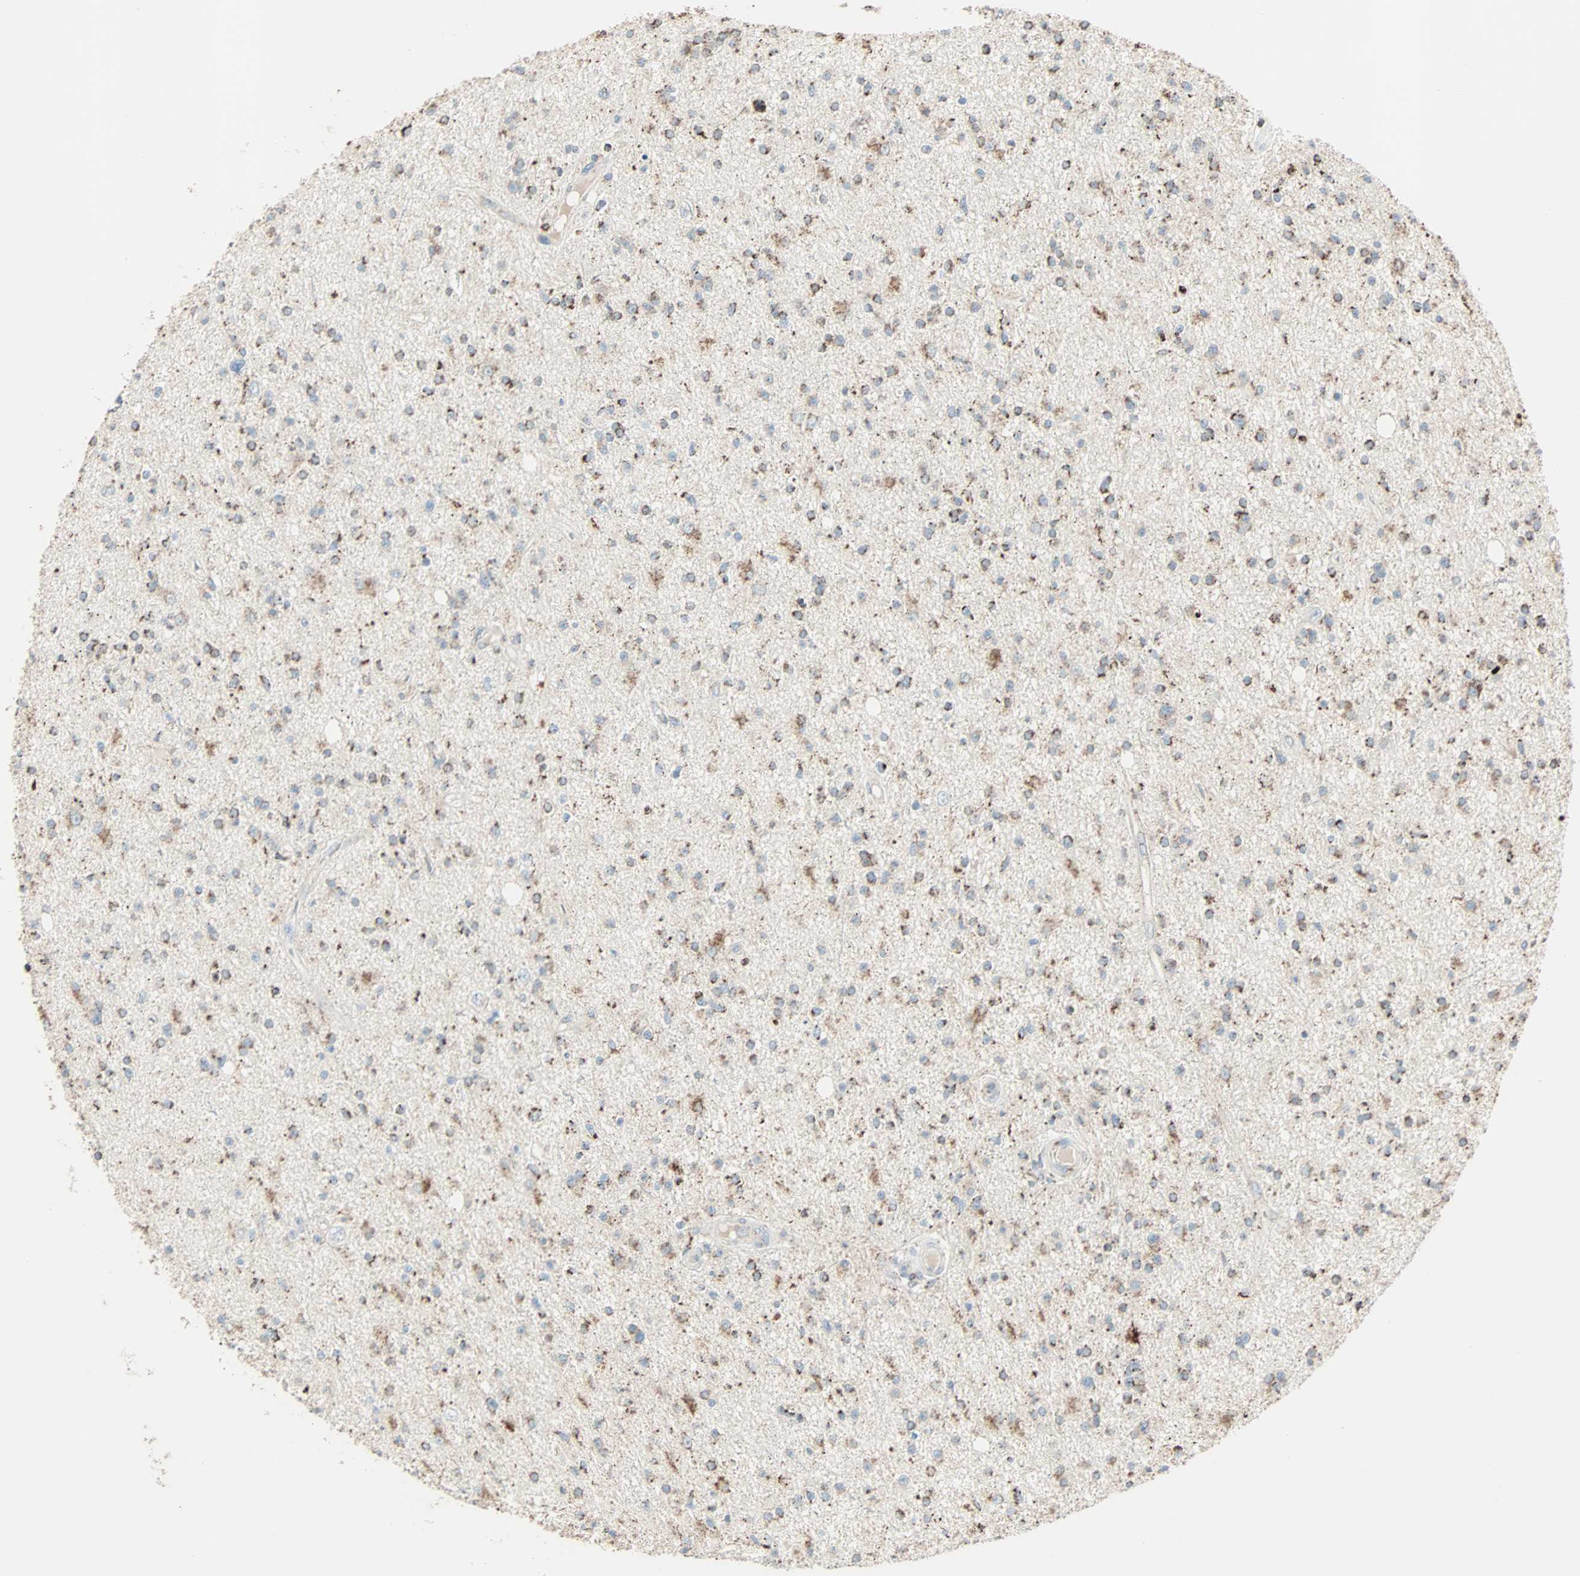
{"staining": {"intensity": "moderate", "quantity": ">75%", "location": "cytoplasmic/membranous"}, "tissue": "glioma", "cell_type": "Tumor cells", "image_type": "cancer", "snomed": [{"axis": "morphology", "description": "Glioma, malignant, High grade"}, {"axis": "topography", "description": "Brain"}], "caption": "Immunohistochemistry image of neoplastic tissue: malignant glioma (high-grade) stained using immunohistochemistry (IHC) shows medium levels of moderate protein expression localized specifically in the cytoplasmic/membranous of tumor cells, appearing as a cytoplasmic/membranous brown color.", "gene": "IDH2", "patient": {"sex": "male", "age": 33}}